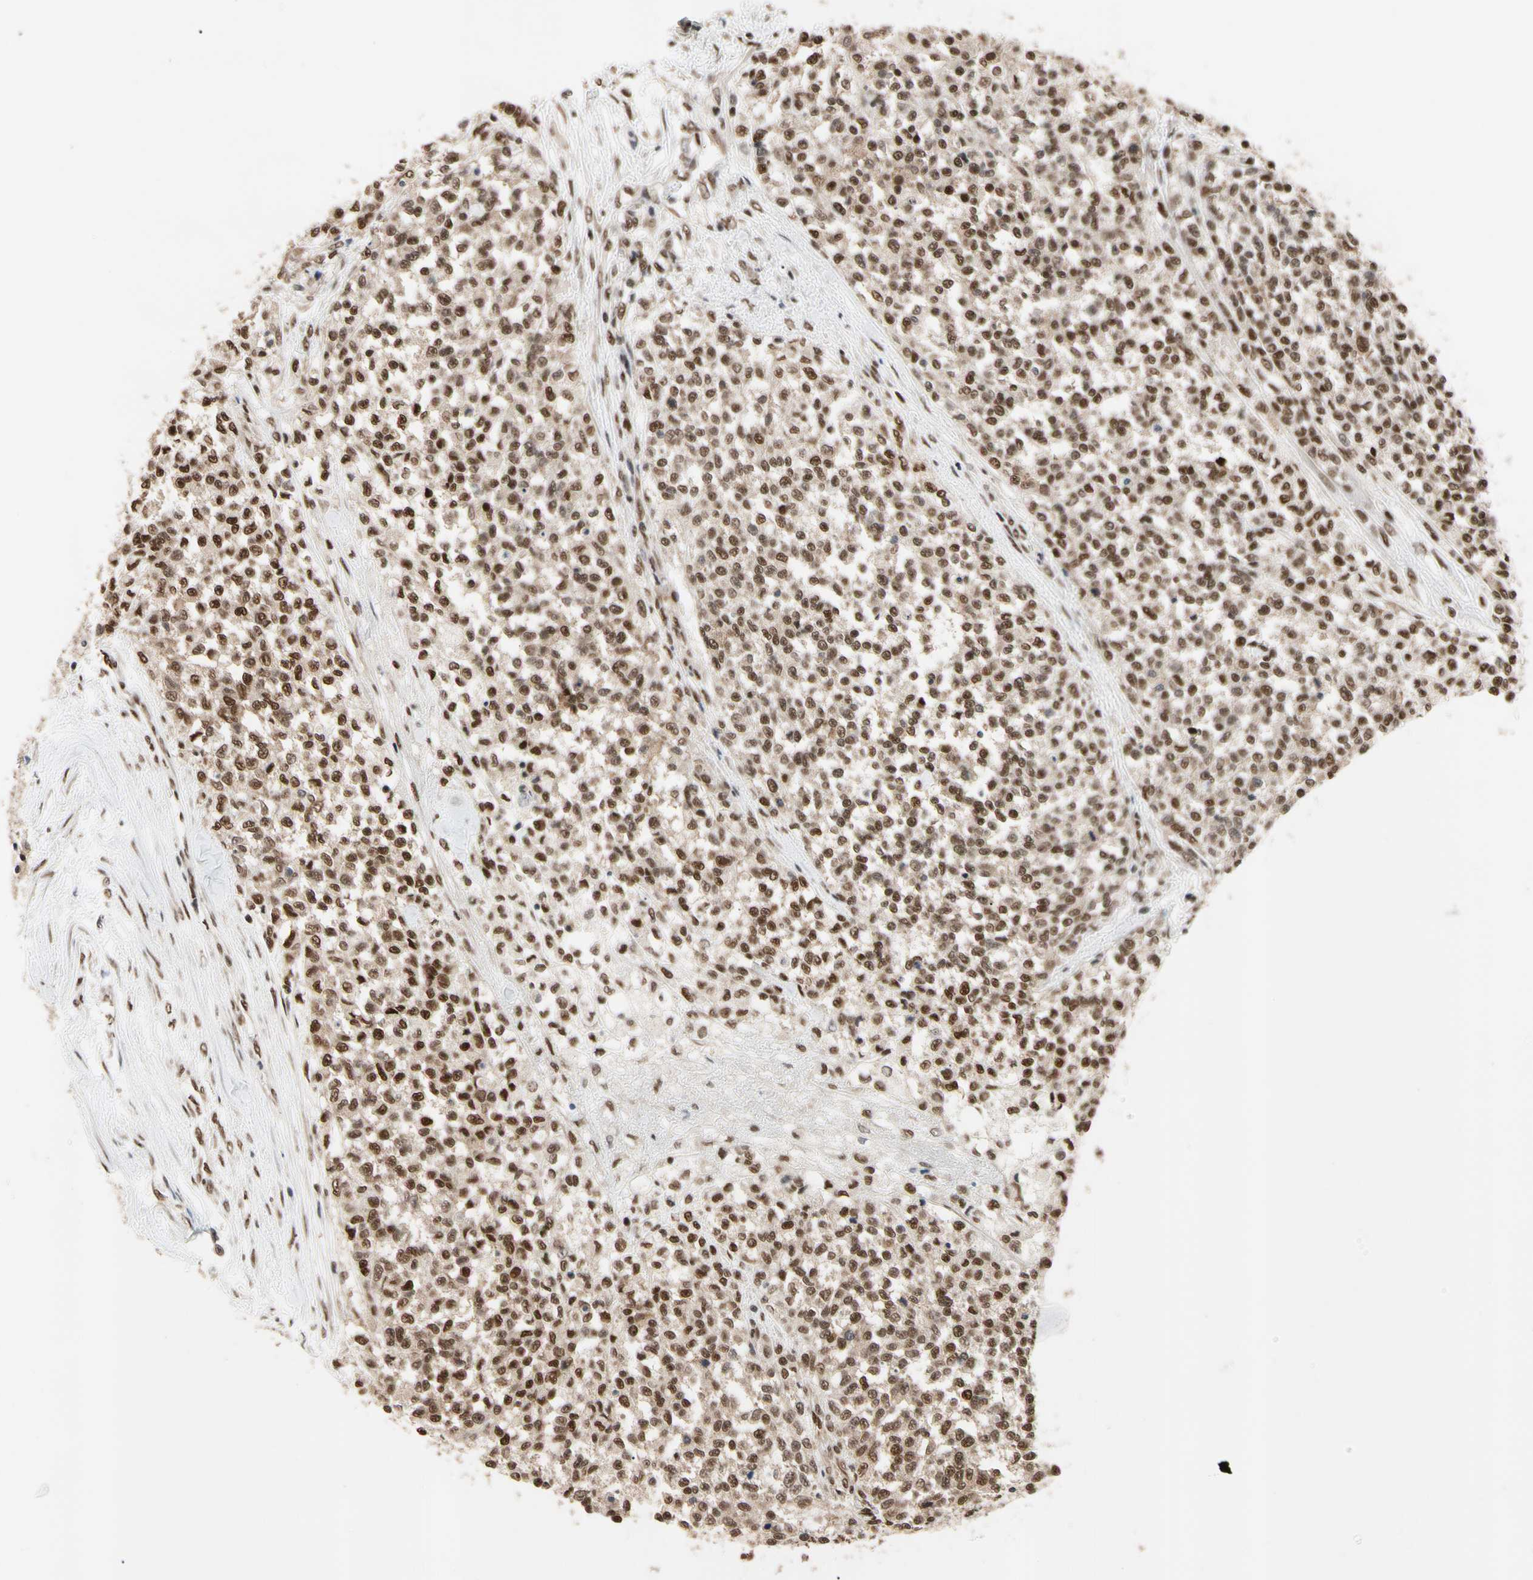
{"staining": {"intensity": "moderate", "quantity": ">75%", "location": "nuclear"}, "tissue": "testis cancer", "cell_type": "Tumor cells", "image_type": "cancer", "snomed": [{"axis": "morphology", "description": "Seminoma, NOS"}, {"axis": "topography", "description": "Testis"}], "caption": "IHC histopathology image of testis cancer stained for a protein (brown), which displays medium levels of moderate nuclear positivity in approximately >75% of tumor cells.", "gene": "FAM98B", "patient": {"sex": "male", "age": 59}}